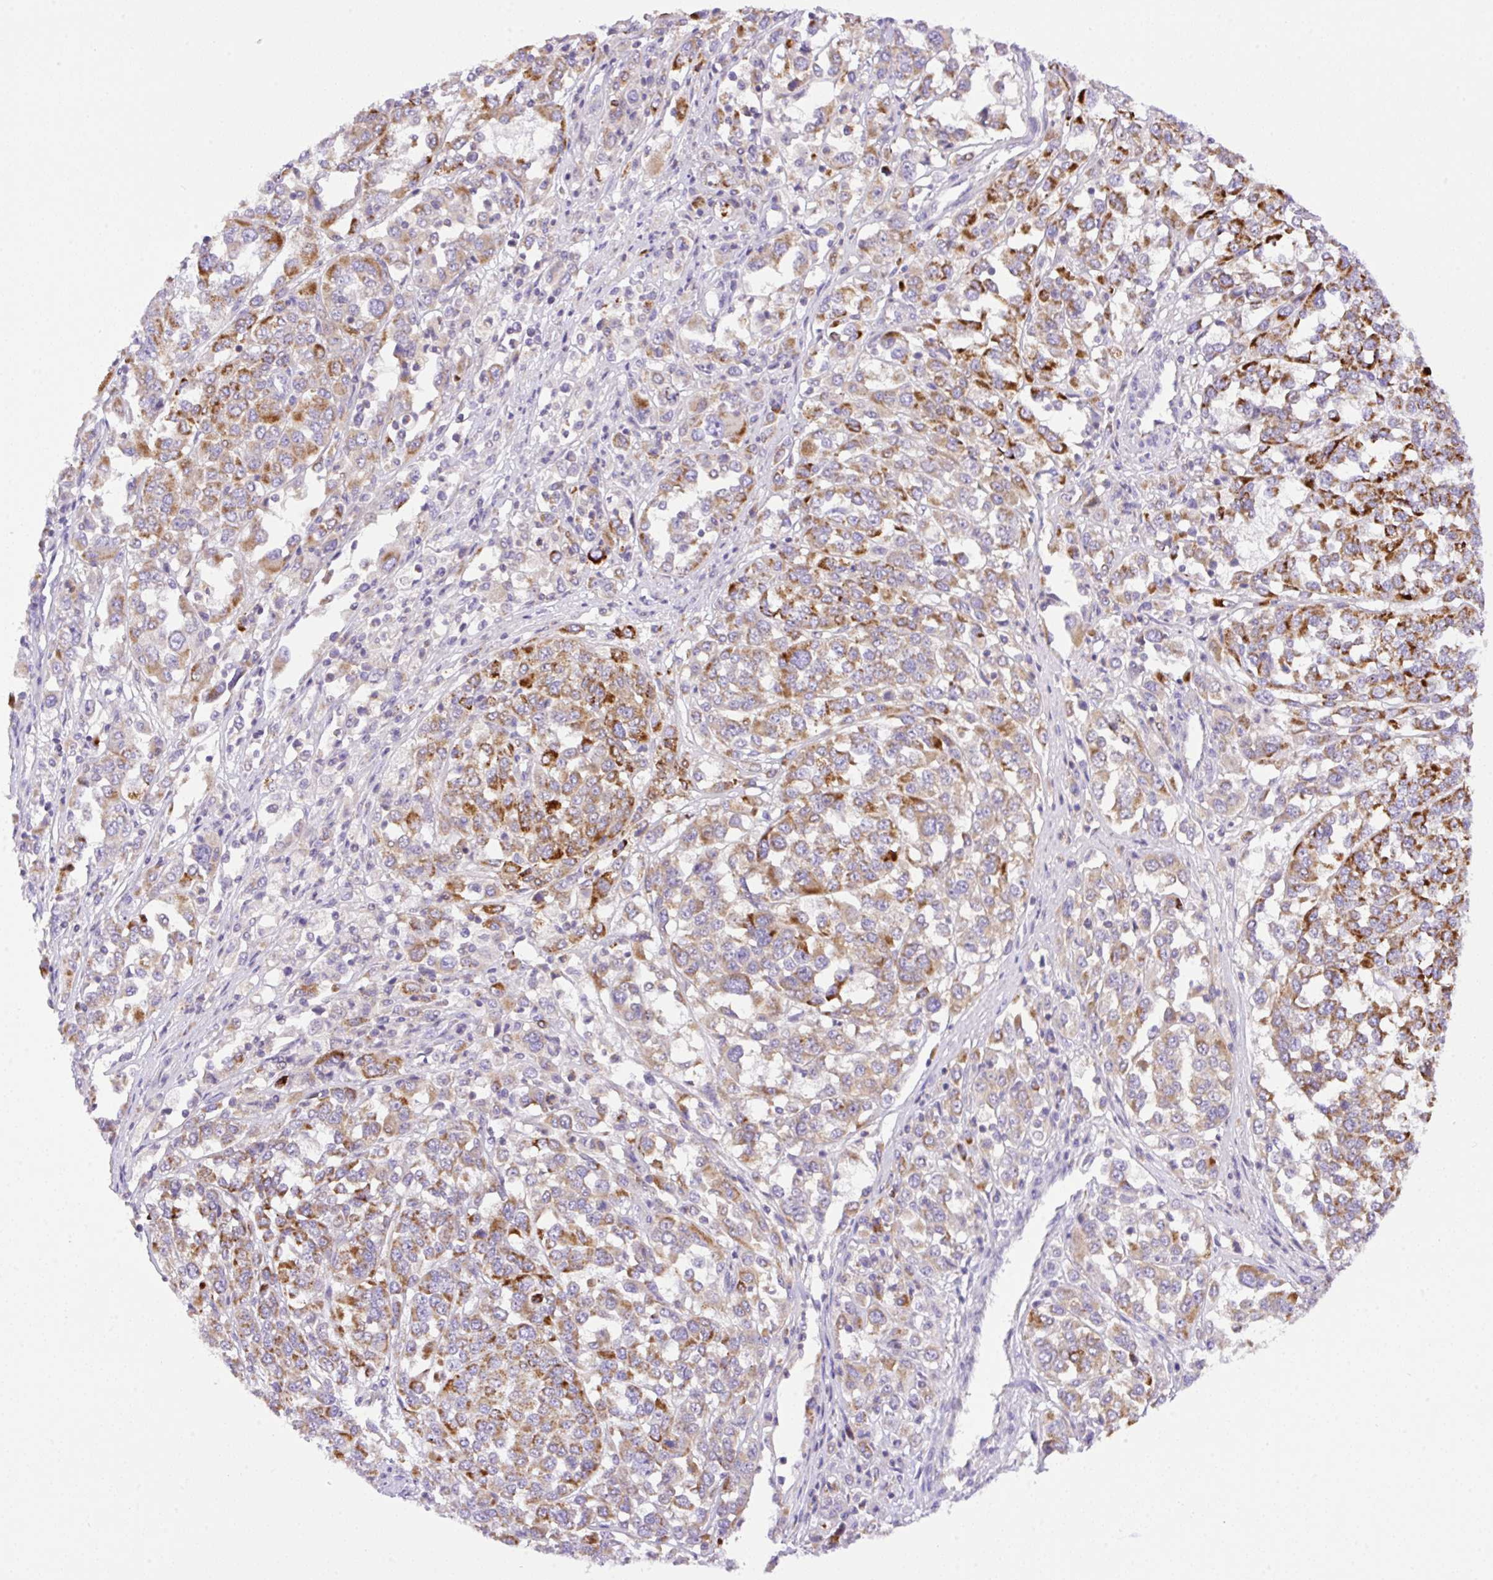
{"staining": {"intensity": "moderate", "quantity": "25%-75%", "location": "cytoplasmic/membranous"}, "tissue": "melanoma", "cell_type": "Tumor cells", "image_type": "cancer", "snomed": [{"axis": "morphology", "description": "Malignant melanoma, Metastatic site"}, {"axis": "topography", "description": "Lymph node"}], "caption": "Immunohistochemical staining of melanoma displays medium levels of moderate cytoplasmic/membranous protein expression in approximately 25%-75% of tumor cells. The staining is performed using DAB brown chromogen to label protein expression. The nuclei are counter-stained blue using hematoxylin.", "gene": "NF1", "patient": {"sex": "male", "age": 44}}